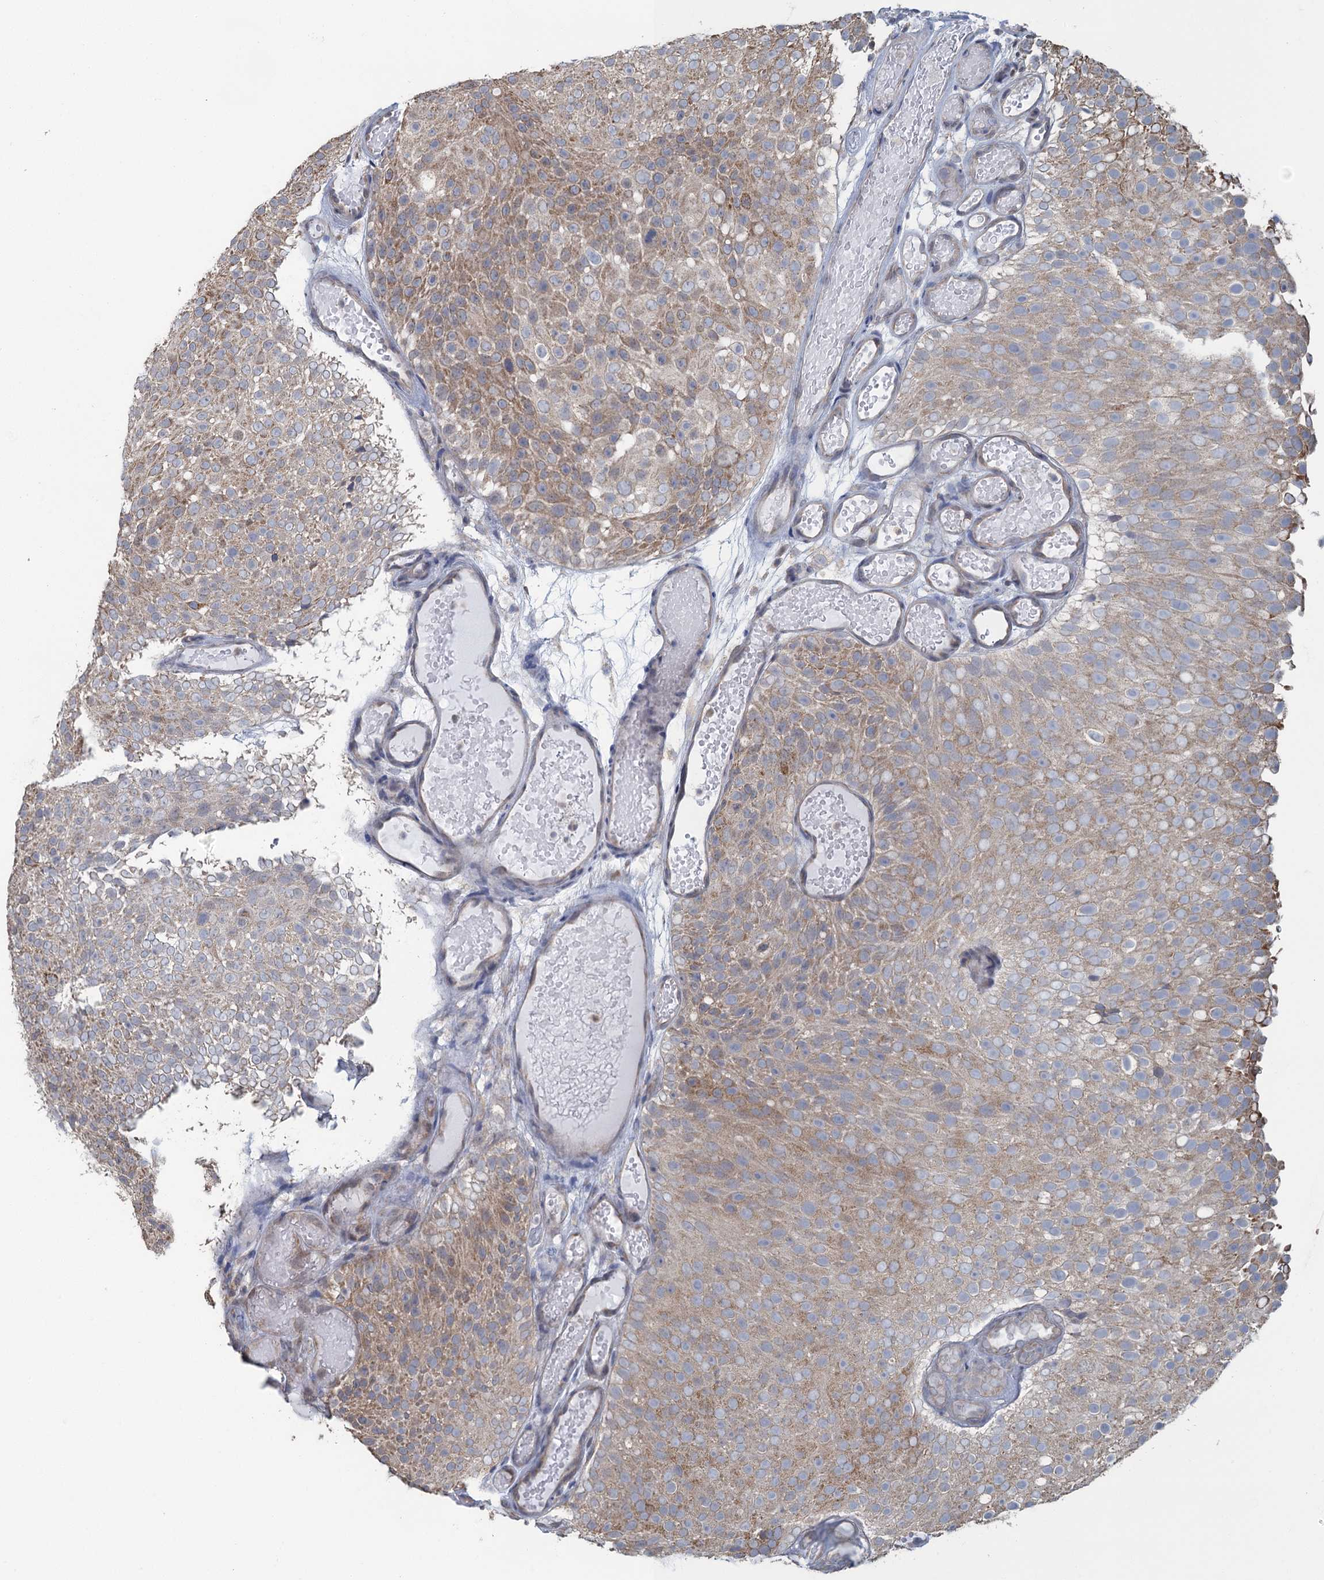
{"staining": {"intensity": "weak", "quantity": ">75%", "location": "cytoplasmic/membranous"}, "tissue": "urothelial cancer", "cell_type": "Tumor cells", "image_type": "cancer", "snomed": [{"axis": "morphology", "description": "Urothelial carcinoma, Low grade"}, {"axis": "topography", "description": "Urinary bladder"}], "caption": "Tumor cells exhibit low levels of weak cytoplasmic/membranous expression in approximately >75% of cells in urothelial cancer.", "gene": "TEX35", "patient": {"sex": "male", "age": 78}}